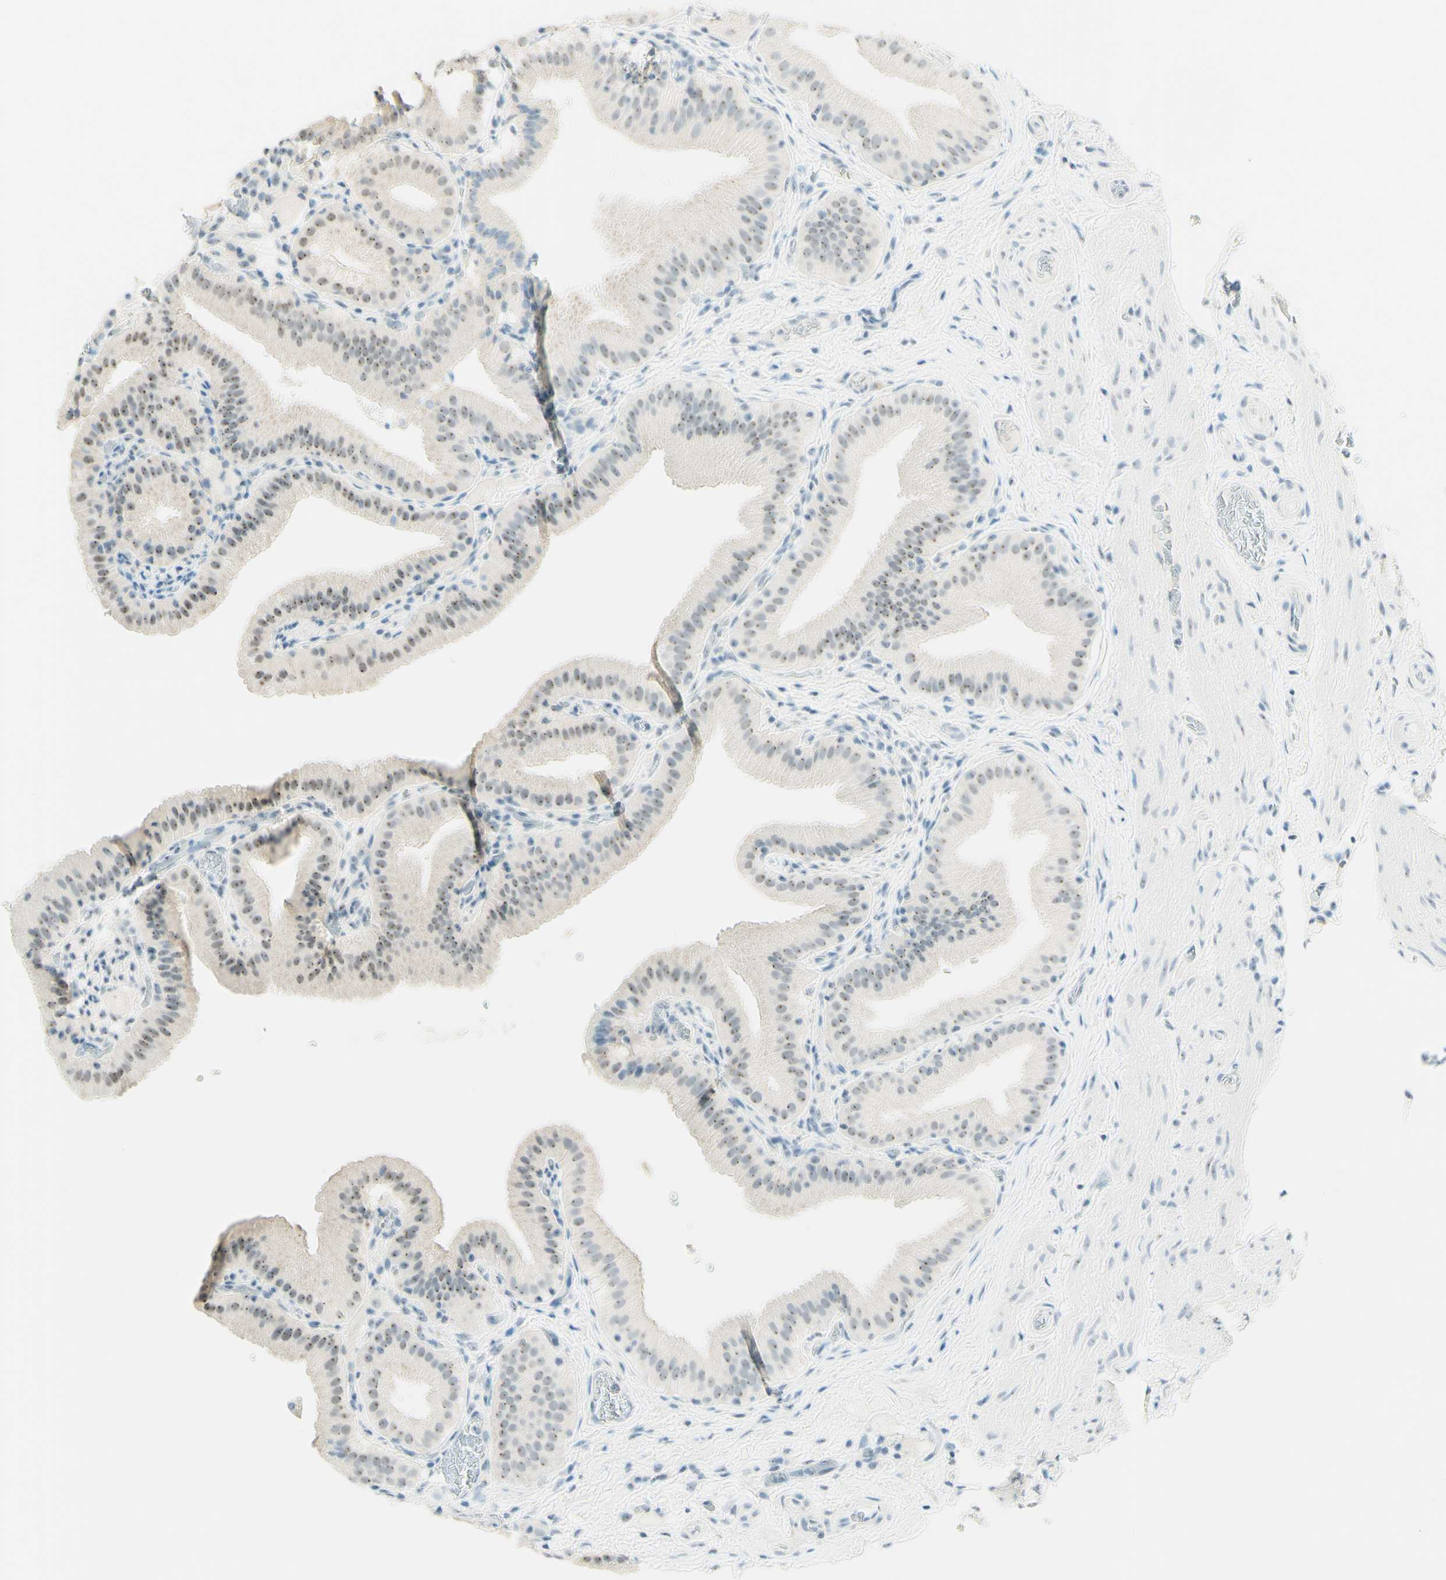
{"staining": {"intensity": "weak", "quantity": ">75%", "location": "nuclear"}, "tissue": "gallbladder", "cell_type": "Glandular cells", "image_type": "normal", "snomed": [{"axis": "morphology", "description": "Normal tissue, NOS"}, {"axis": "topography", "description": "Gallbladder"}], "caption": "This histopathology image demonstrates IHC staining of benign gallbladder, with low weak nuclear expression in approximately >75% of glandular cells.", "gene": "FMR1NB", "patient": {"sex": "male", "age": 54}}